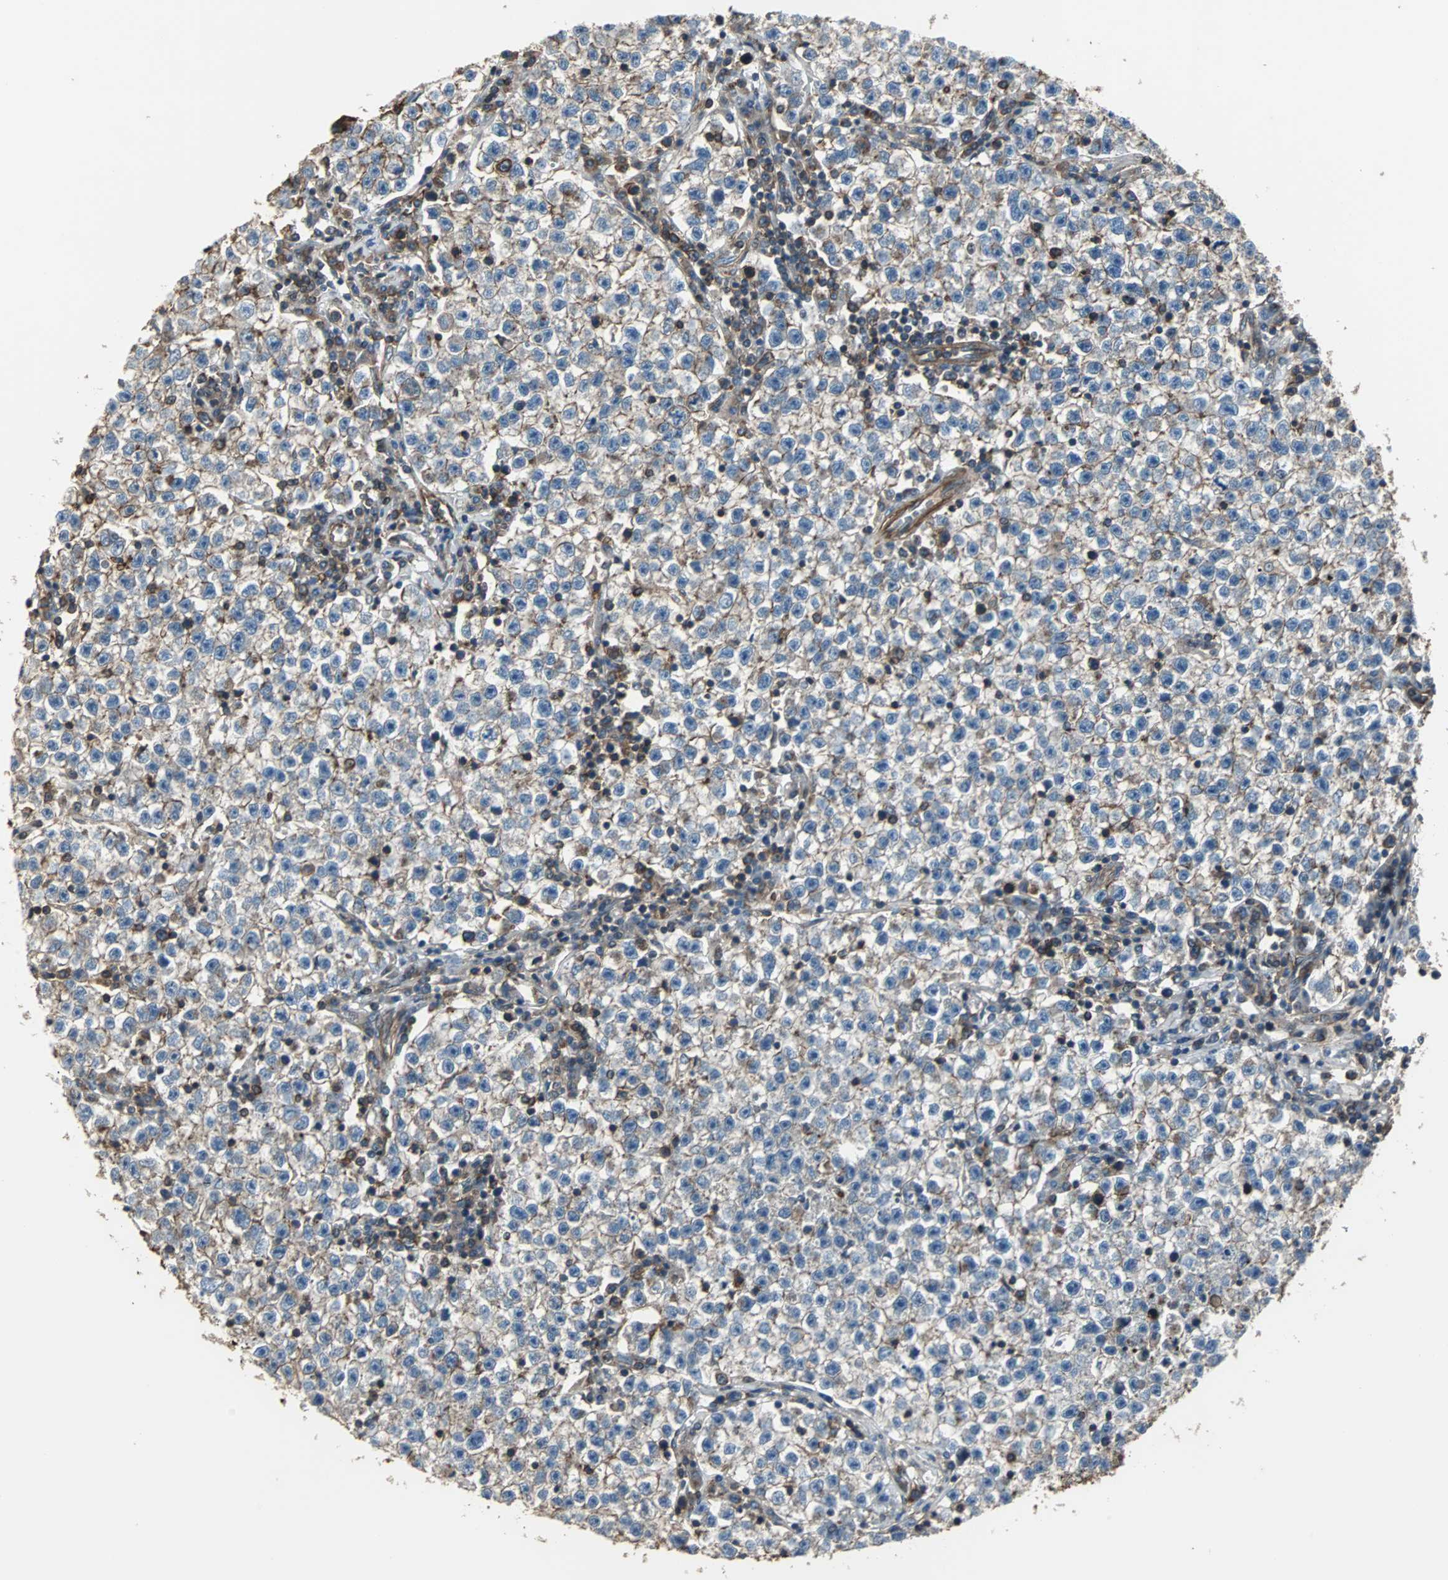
{"staining": {"intensity": "weak", "quantity": "25%-75%", "location": "cytoplasmic/membranous"}, "tissue": "testis cancer", "cell_type": "Tumor cells", "image_type": "cancer", "snomed": [{"axis": "morphology", "description": "Seminoma, NOS"}, {"axis": "topography", "description": "Testis"}], "caption": "Human testis cancer (seminoma) stained with a protein marker exhibits weak staining in tumor cells.", "gene": "ACTN1", "patient": {"sex": "male", "age": 22}}